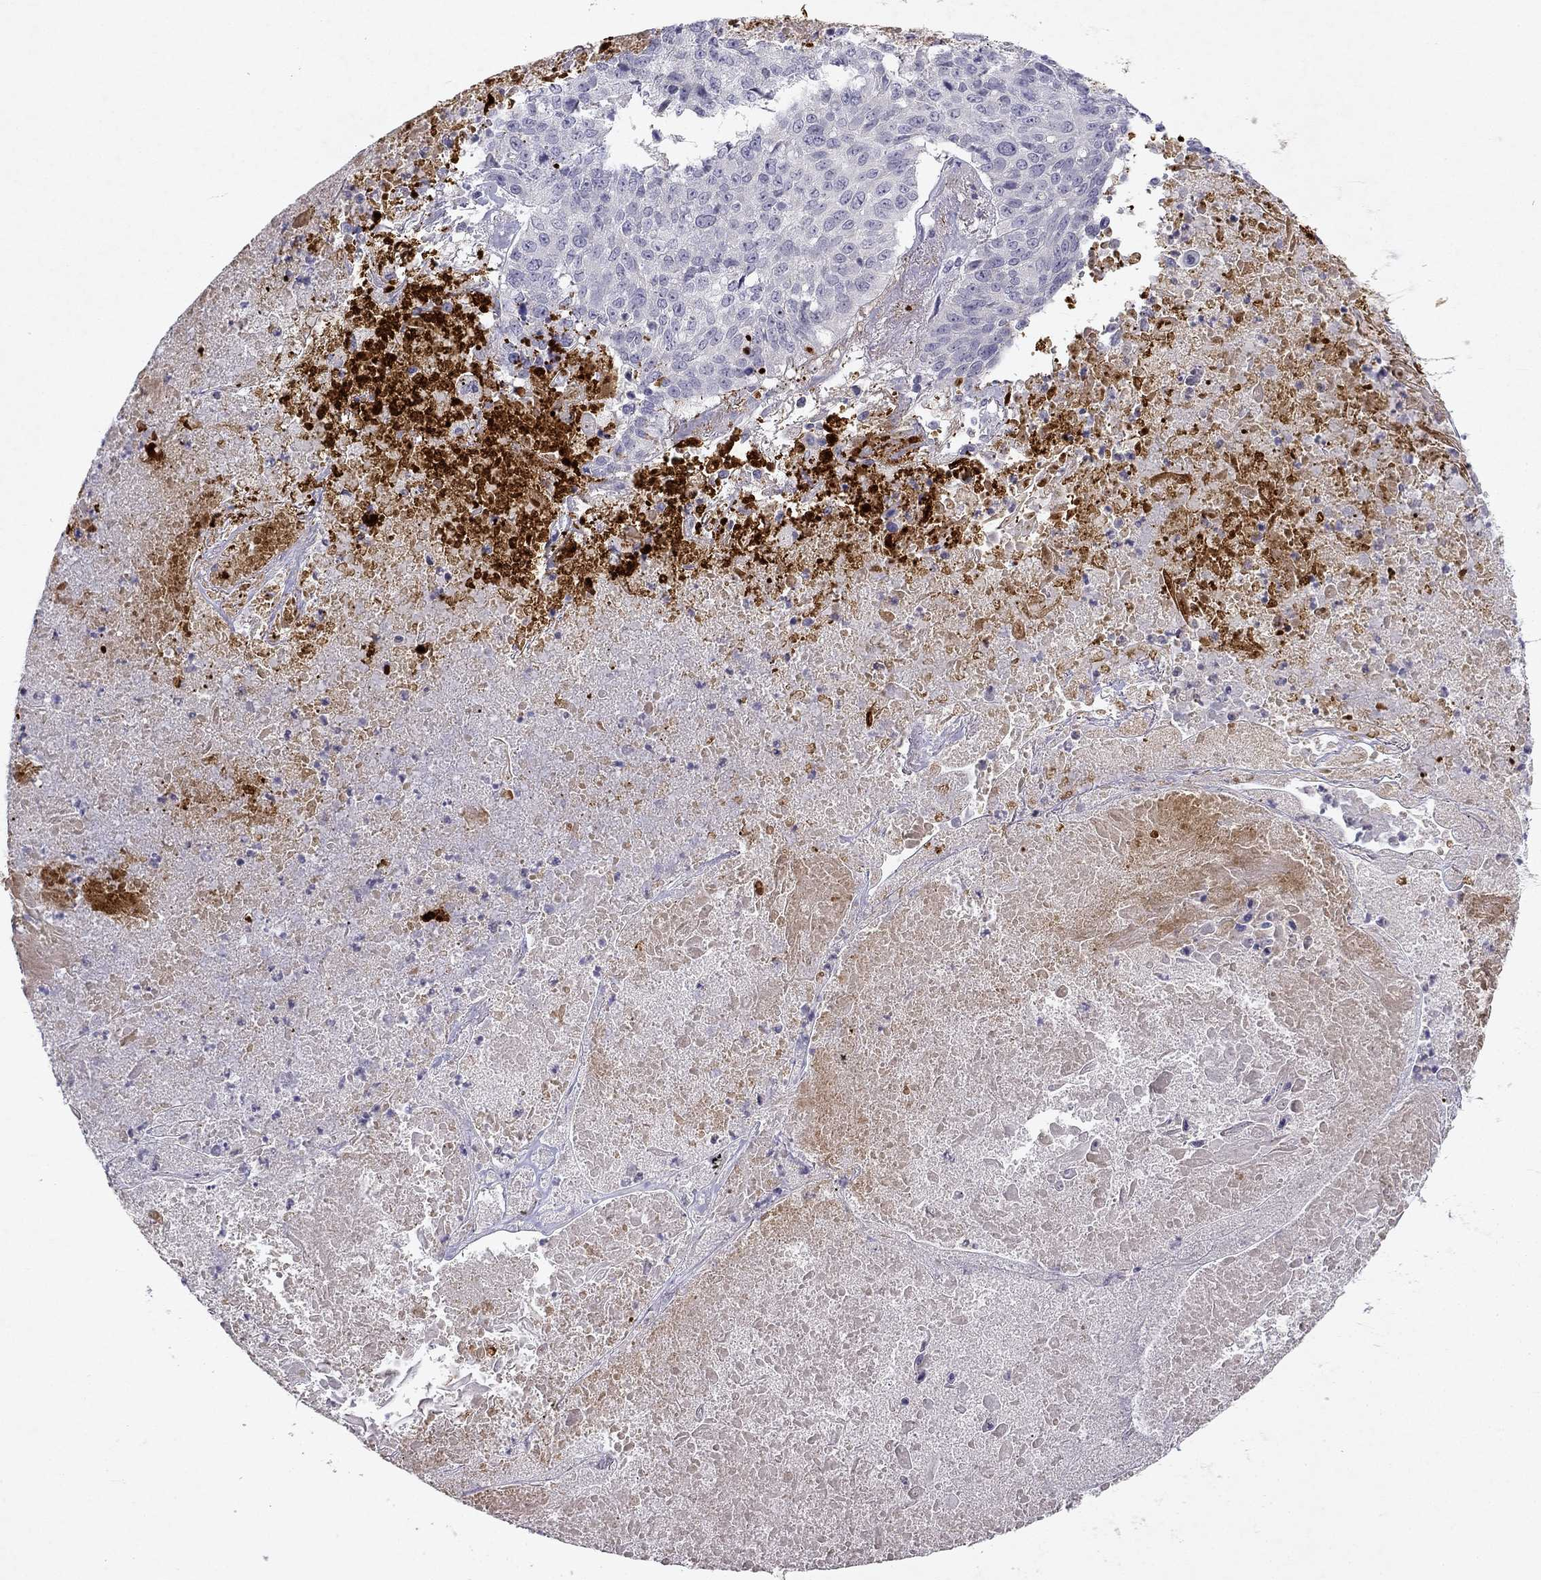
{"staining": {"intensity": "negative", "quantity": "none", "location": "none"}, "tissue": "lung cancer", "cell_type": "Tumor cells", "image_type": "cancer", "snomed": [{"axis": "morphology", "description": "Squamous cell carcinoma, NOS"}, {"axis": "topography", "description": "Lung"}], "caption": "An image of squamous cell carcinoma (lung) stained for a protein displays no brown staining in tumor cells.", "gene": "SLC6A4", "patient": {"sex": "male", "age": 64}}